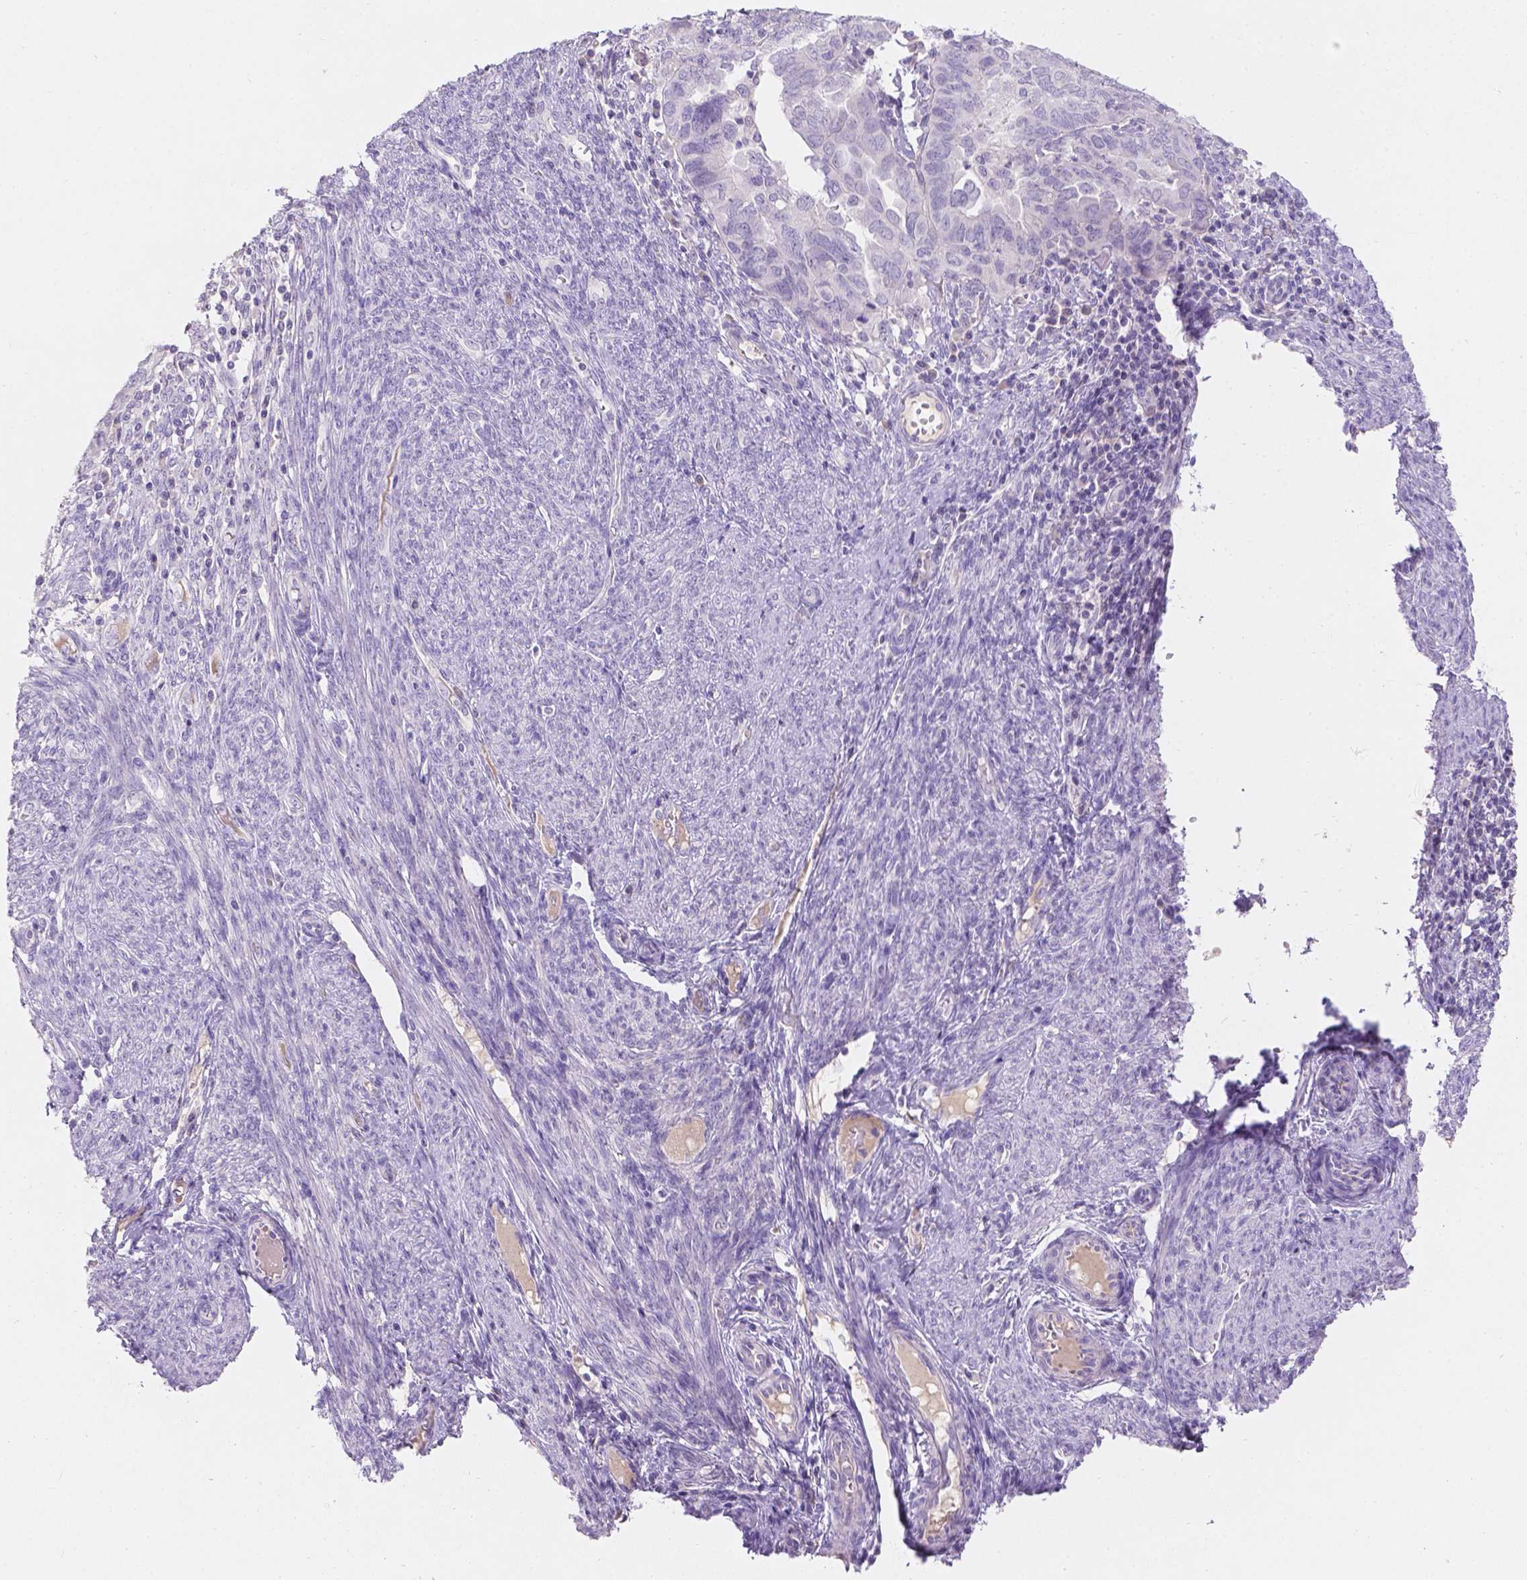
{"staining": {"intensity": "negative", "quantity": "none", "location": "none"}, "tissue": "endometrial cancer", "cell_type": "Tumor cells", "image_type": "cancer", "snomed": [{"axis": "morphology", "description": "Adenocarcinoma, NOS"}, {"axis": "topography", "description": "Endometrium"}], "caption": "Tumor cells show no significant staining in adenocarcinoma (endometrial).", "gene": "GAL3ST2", "patient": {"sex": "female", "age": 79}}